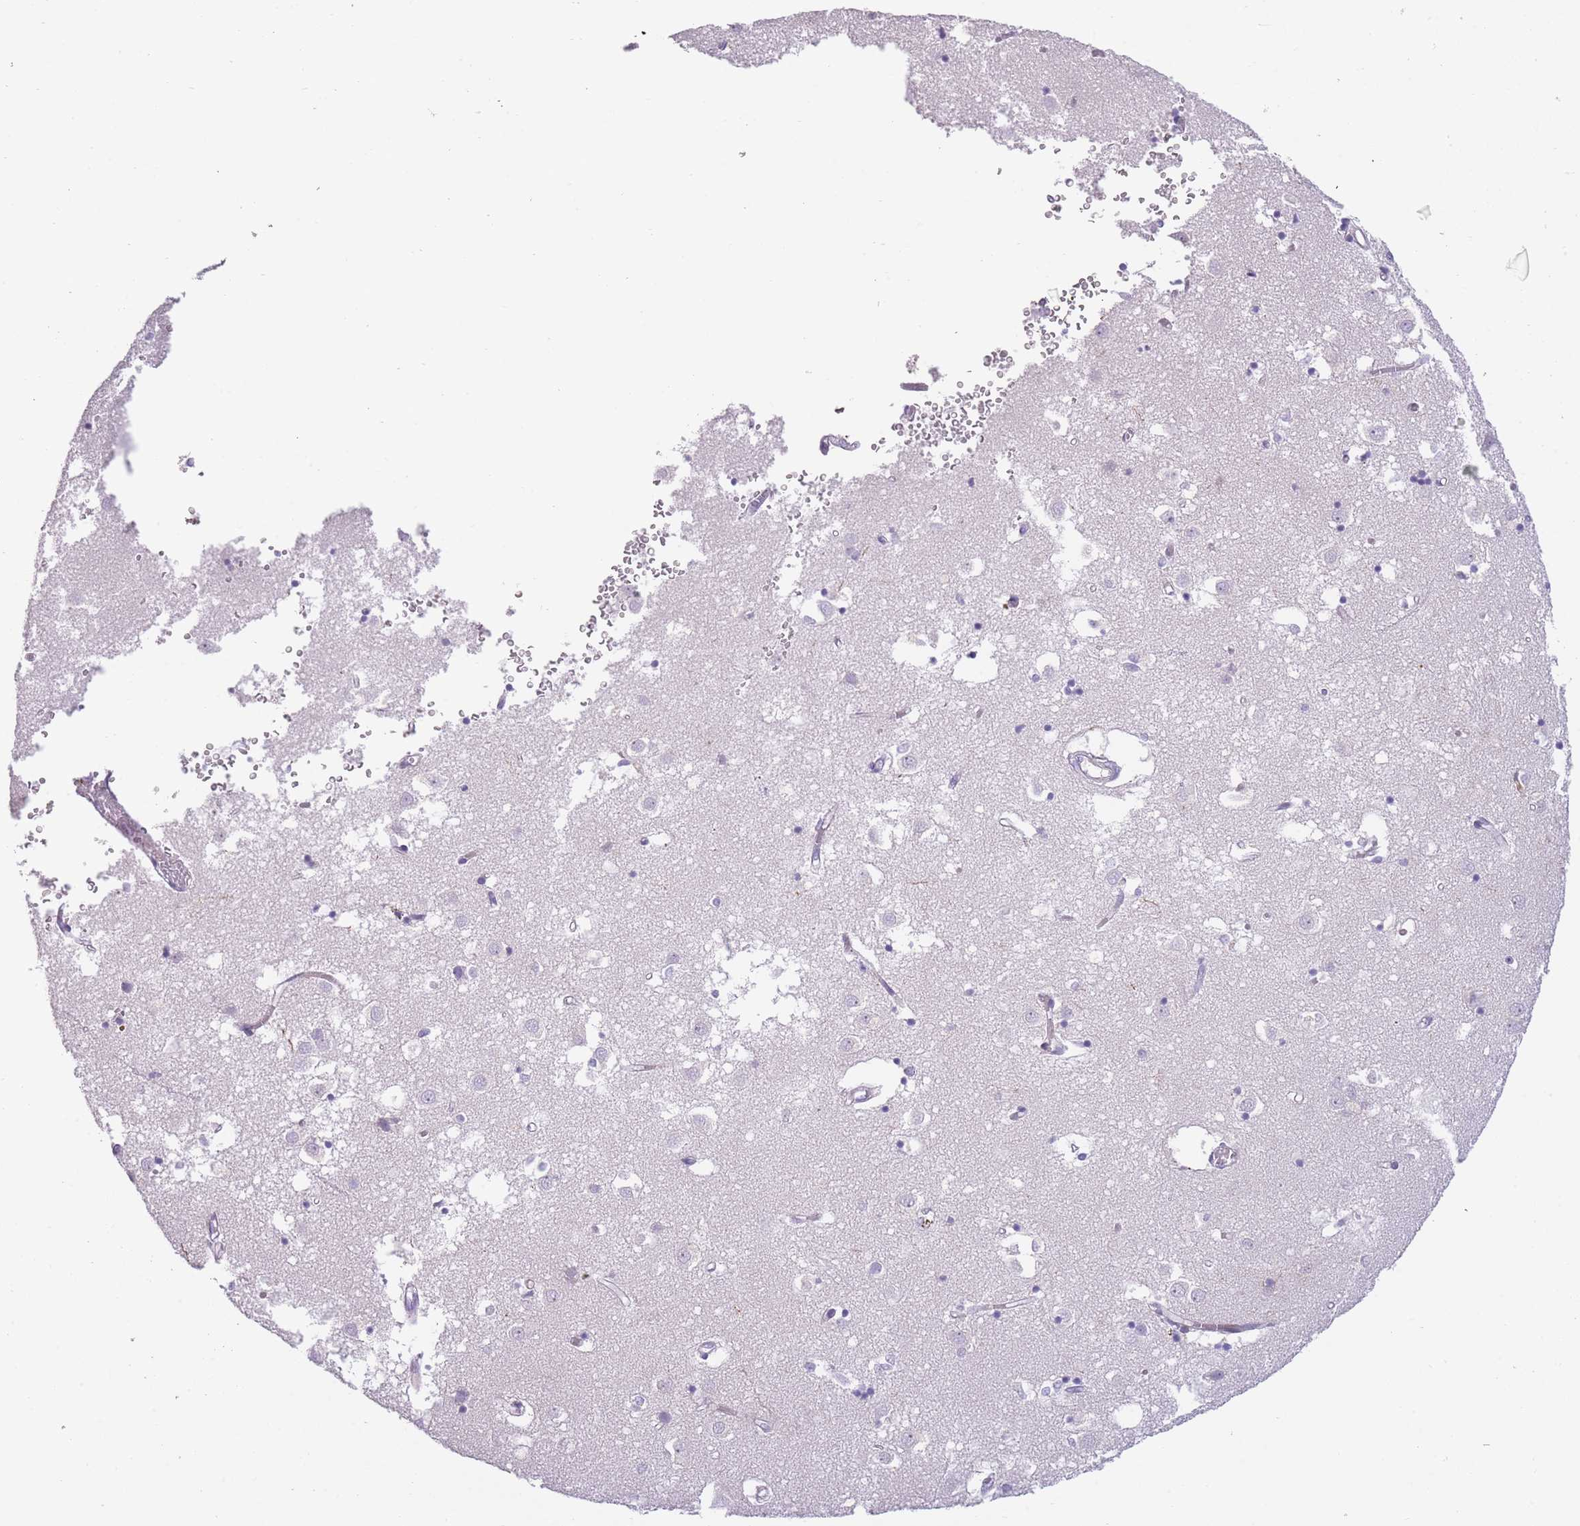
{"staining": {"intensity": "negative", "quantity": "none", "location": "none"}, "tissue": "caudate", "cell_type": "Glial cells", "image_type": "normal", "snomed": [{"axis": "morphology", "description": "Normal tissue, NOS"}, {"axis": "topography", "description": "Lateral ventricle wall"}], "caption": "The immunohistochemistry (IHC) histopathology image has no significant positivity in glial cells of caudate.", "gene": "IMPG1", "patient": {"sex": "male", "age": 70}}